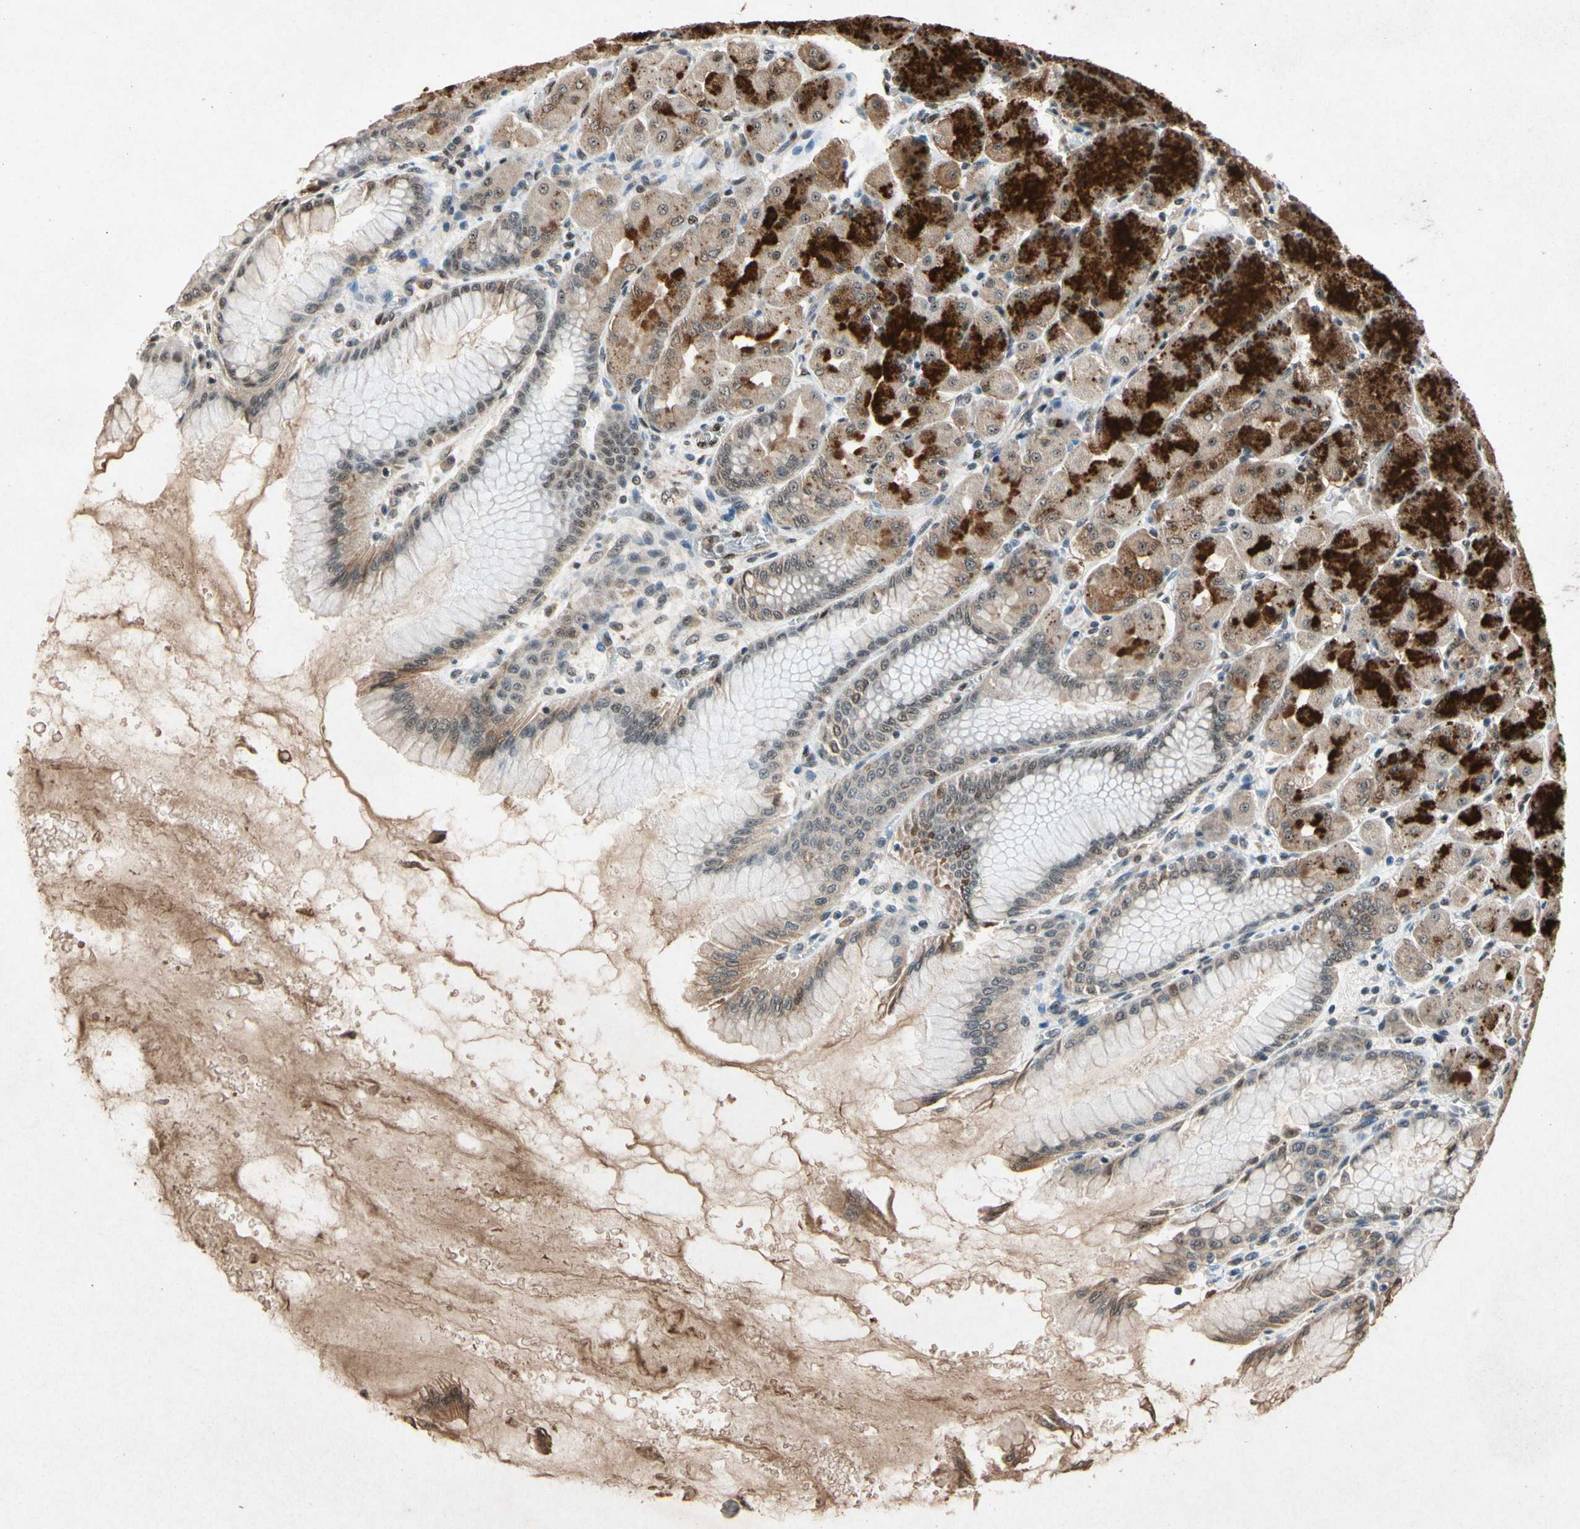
{"staining": {"intensity": "strong", "quantity": "25%-75%", "location": "cytoplasmic/membranous,nuclear"}, "tissue": "stomach", "cell_type": "Glandular cells", "image_type": "normal", "snomed": [{"axis": "morphology", "description": "Normal tissue, NOS"}, {"axis": "topography", "description": "Stomach, upper"}], "caption": "Stomach stained for a protein demonstrates strong cytoplasmic/membranous,nuclear positivity in glandular cells. The staining was performed using DAB (3,3'-diaminobenzidine) to visualize the protein expression in brown, while the nuclei were stained in blue with hematoxylin (Magnification: 20x).", "gene": "PML", "patient": {"sex": "female", "age": 56}}